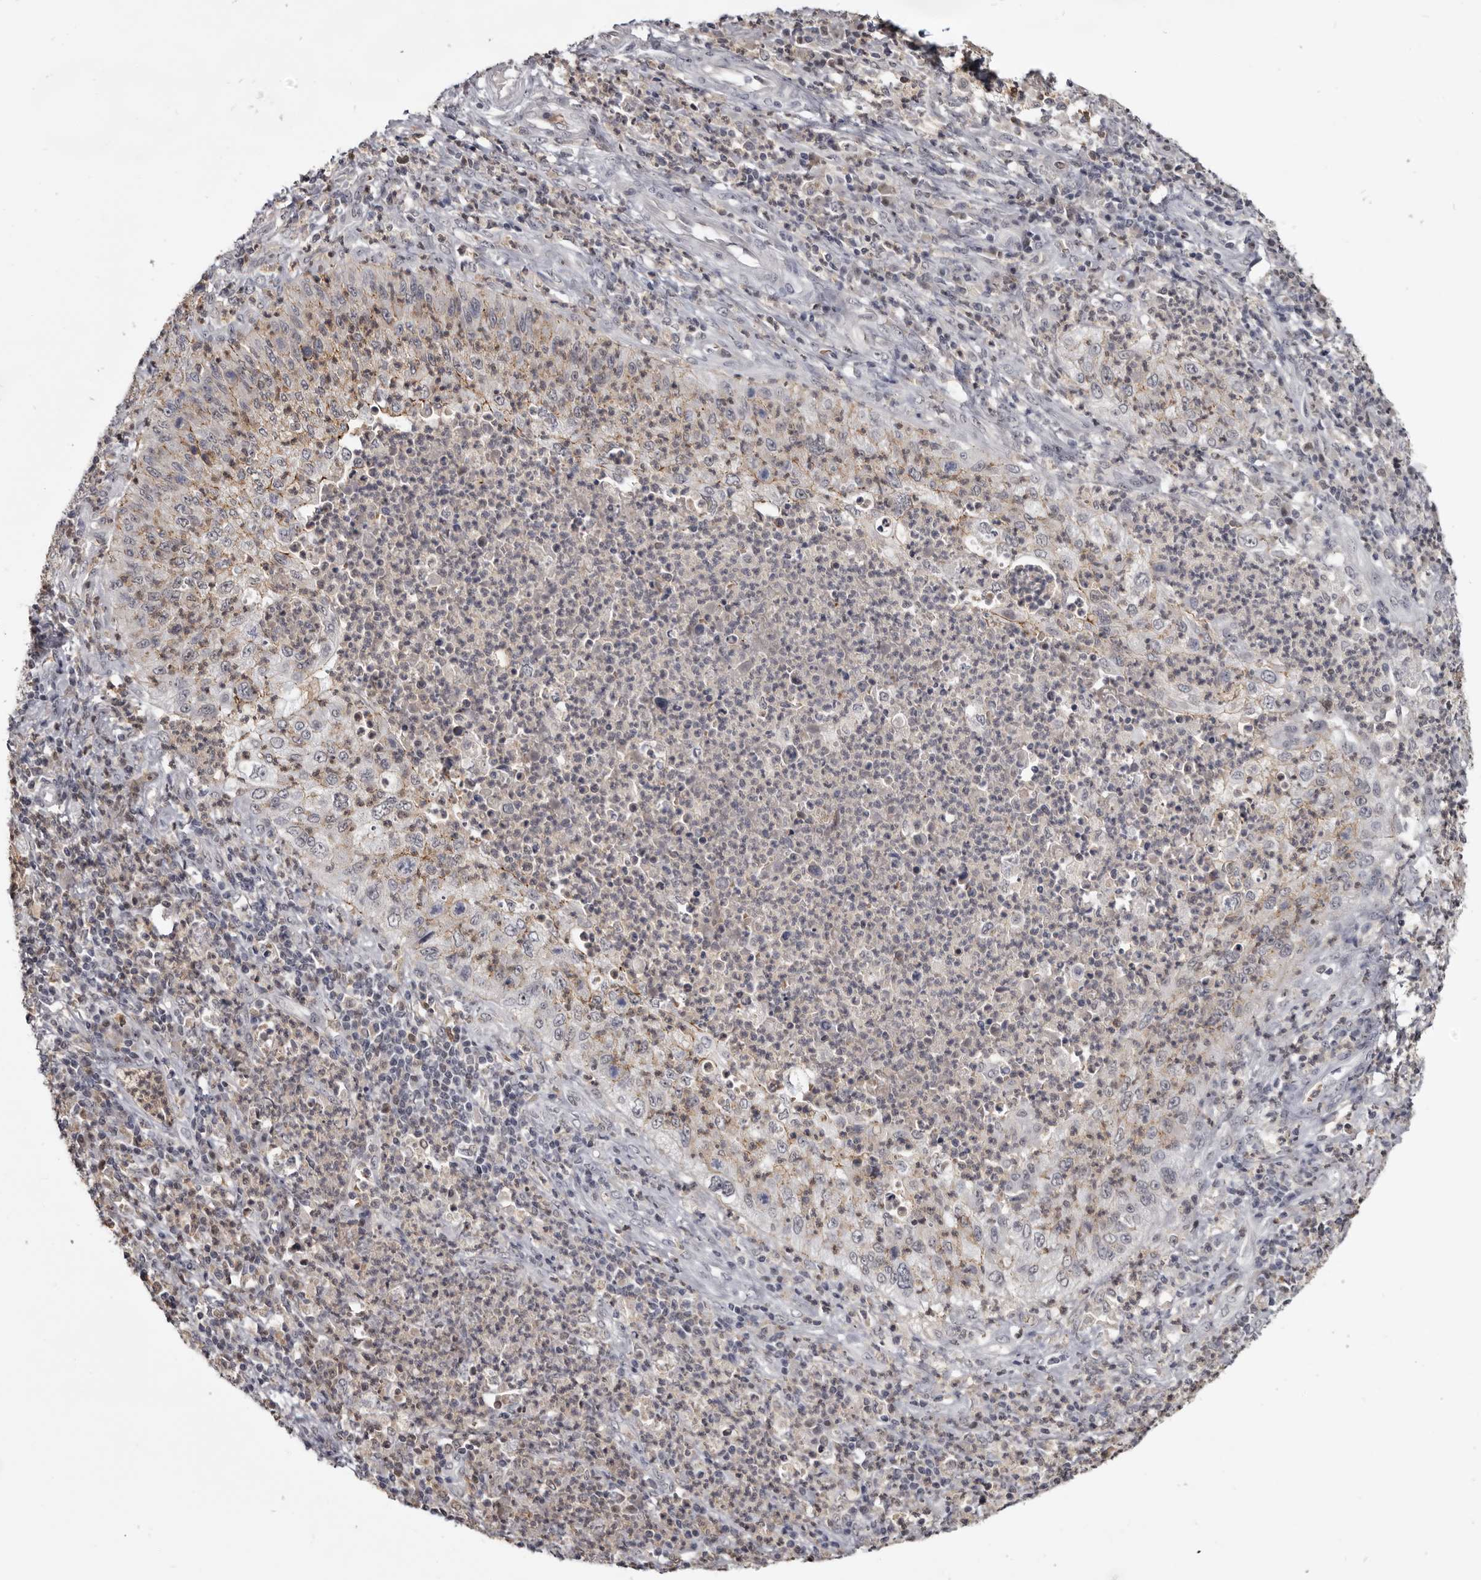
{"staining": {"intensity": "weak", "quantity": "25%-75%", "location": "cytoplasmic/membranous"}, "tissue": "cervical cancer", "cell_type": "Tumor cells", "image_type": "cancer", "snomed": [{"axis": "morphology", "description": "Squamous cell carcinoma, NOS"}, {"axis": "topography", "description": "Cervix"}], "caption": "This is a photomicrograph of IHC staining of cervical squamous cell carcinoma, which shows weak expression in the cytoplasmic/membranous of tumor cells.", "gene": "CGN", "patient": {"sex": "female", "age": 30}}